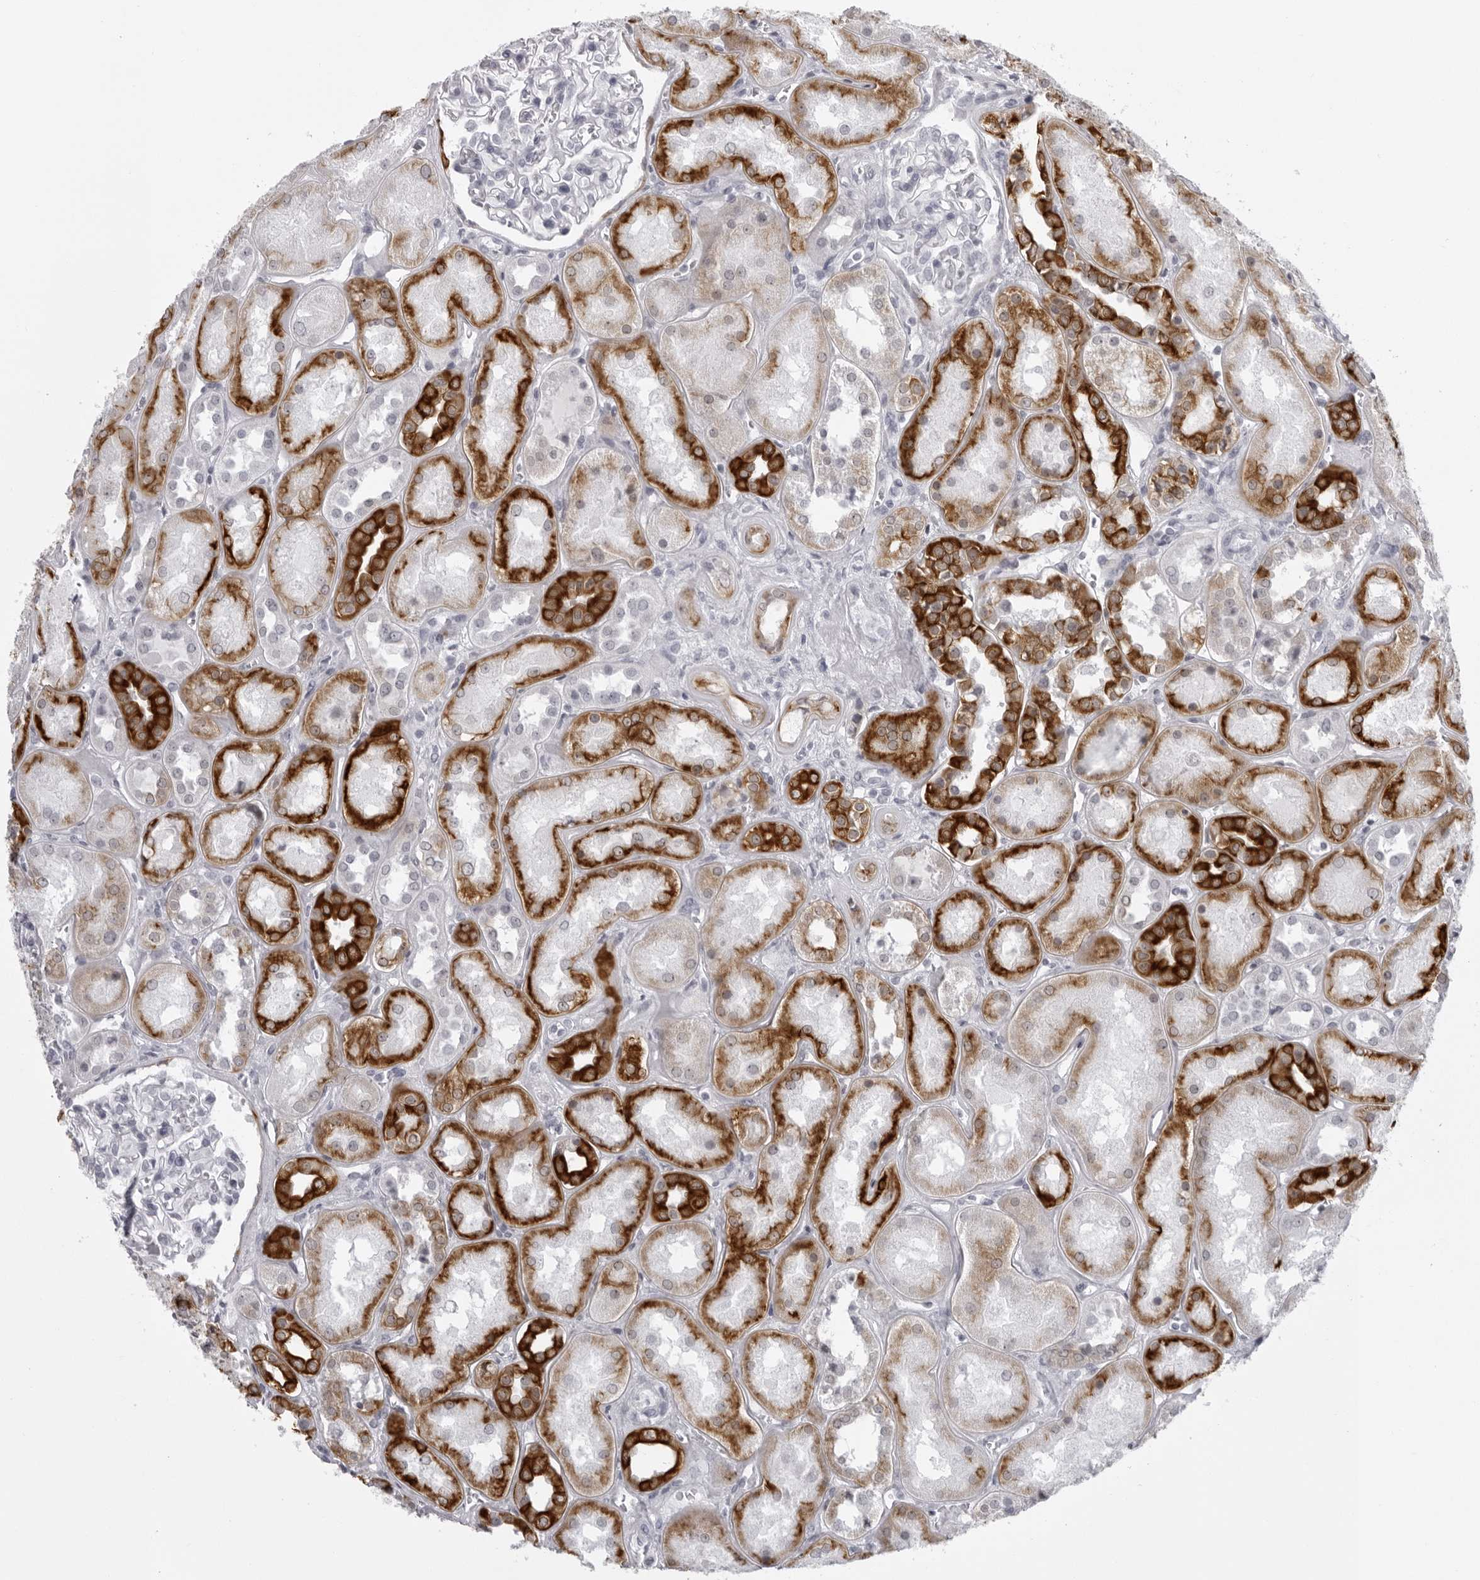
{"staining": {"intensity": "negative", "quantity": "none", "location": "none"}, "tissue": "kidney", "cell_type": "Cells in glomeruli", "image_type": "normal", "snomed": [{"axis": "morphology", "description": "Normal tissue, NOS"}, {"axis": "topography", "description": "Kidney"}], "caption": "IHC photomicrograph of benign kidney: kidney stained with DAB reveals no significant protein expression in cells in glomeruli. Nuclei are stained in blue.", "gene": "UROD", "patient": {"sex": "male", "age": 70}}